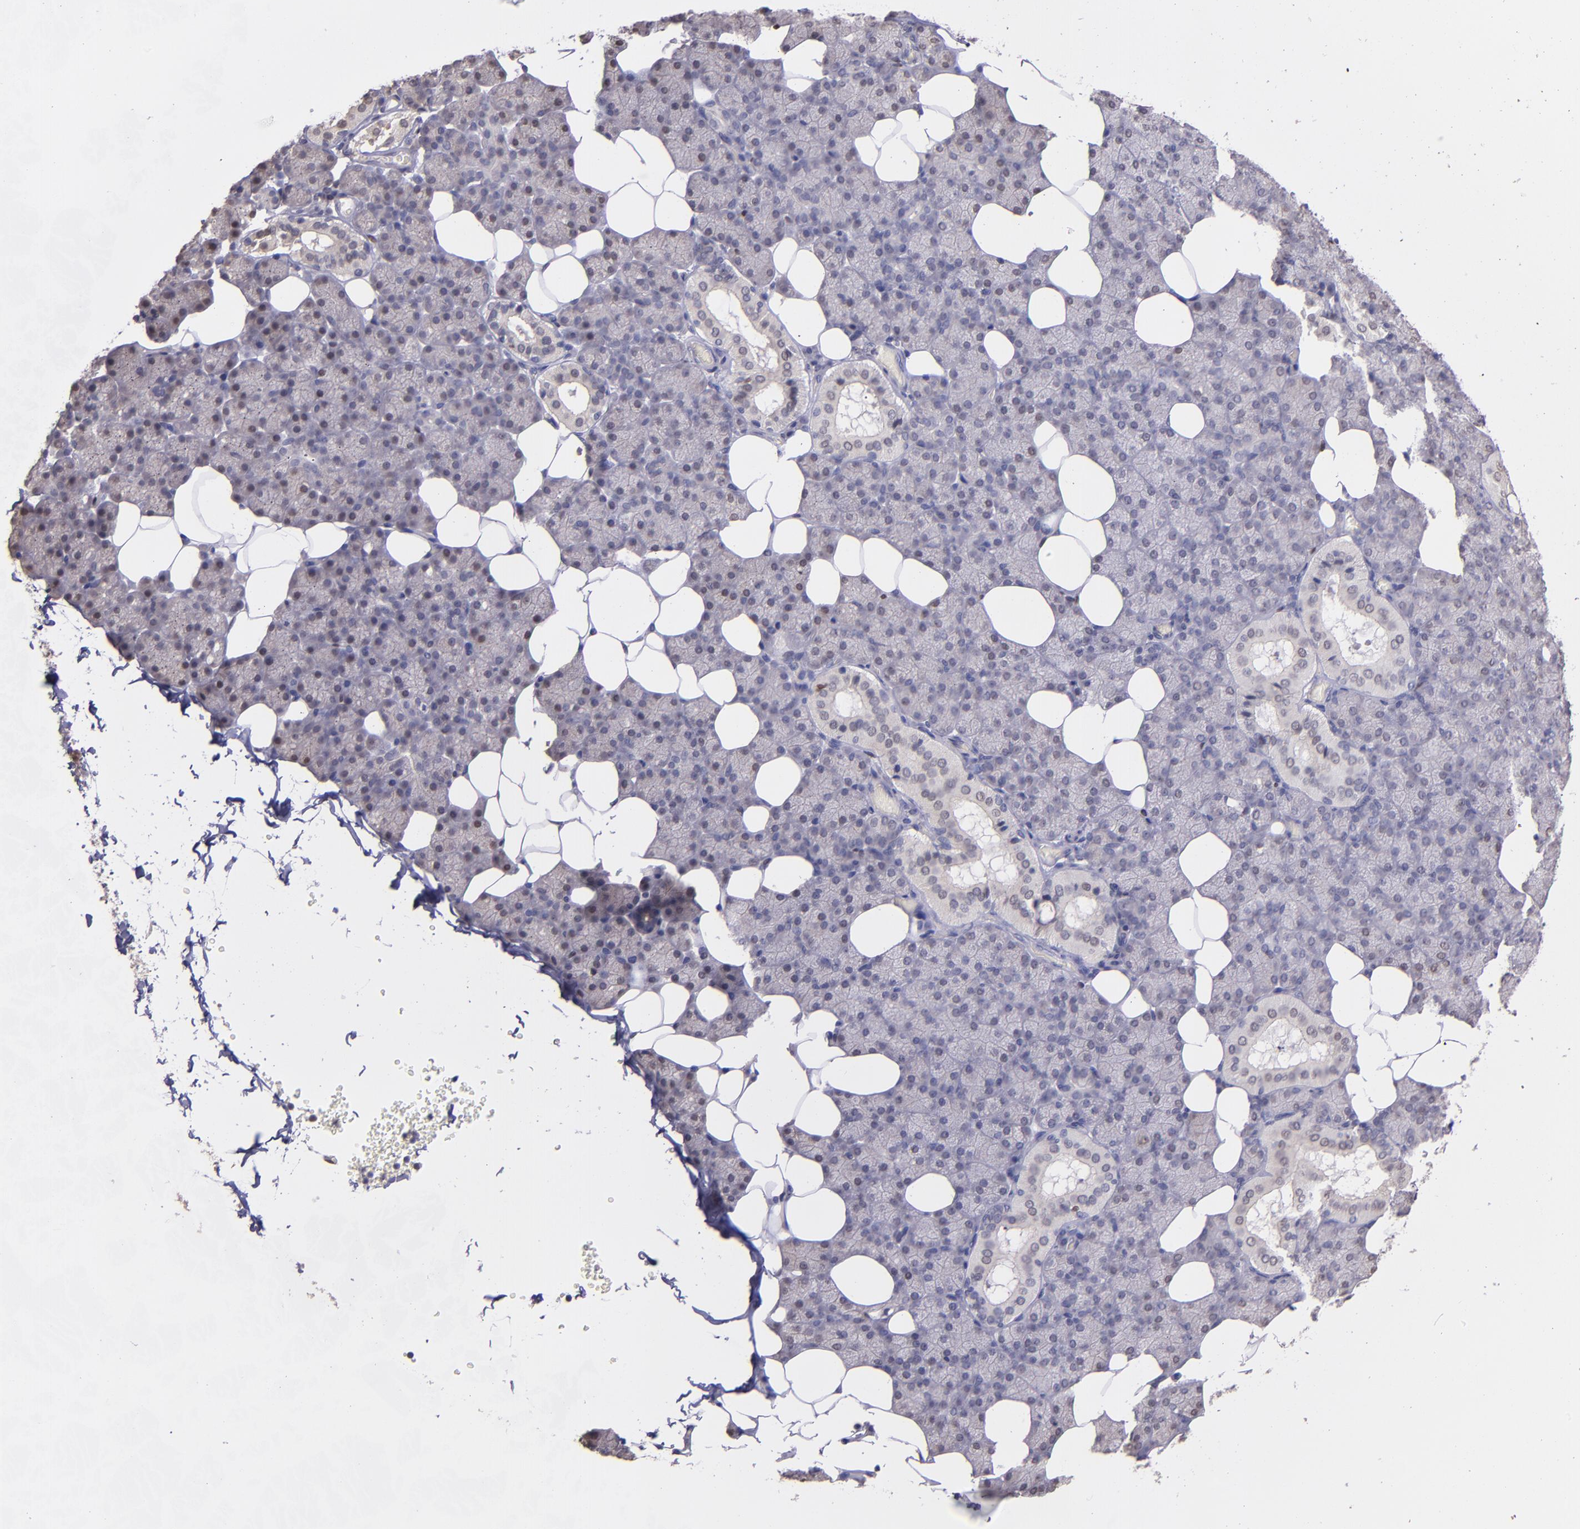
{"staining": {"intensity": "negative", "quantity": "none", "location": "none"}, "tissue": "salivary gland", "cell_type": "Glandular cells", "image_type": "normal", "snomed": [{"axis": "morphology", "description": "Normal tissue, NOS"}, {"axis": "topography", "description": "Lymph node"}, {"axis": "topography", "description": "Salivary gland"}], "caption": "Immunohistochemistry photomicrograph of unremarkable human salivary gland stained for a protein (brown), which shows no staining in glandular cells. Nuclei are stained in blue.", "gene": "NUP62CL", "patient": {"sex": "male", "age": 8}}